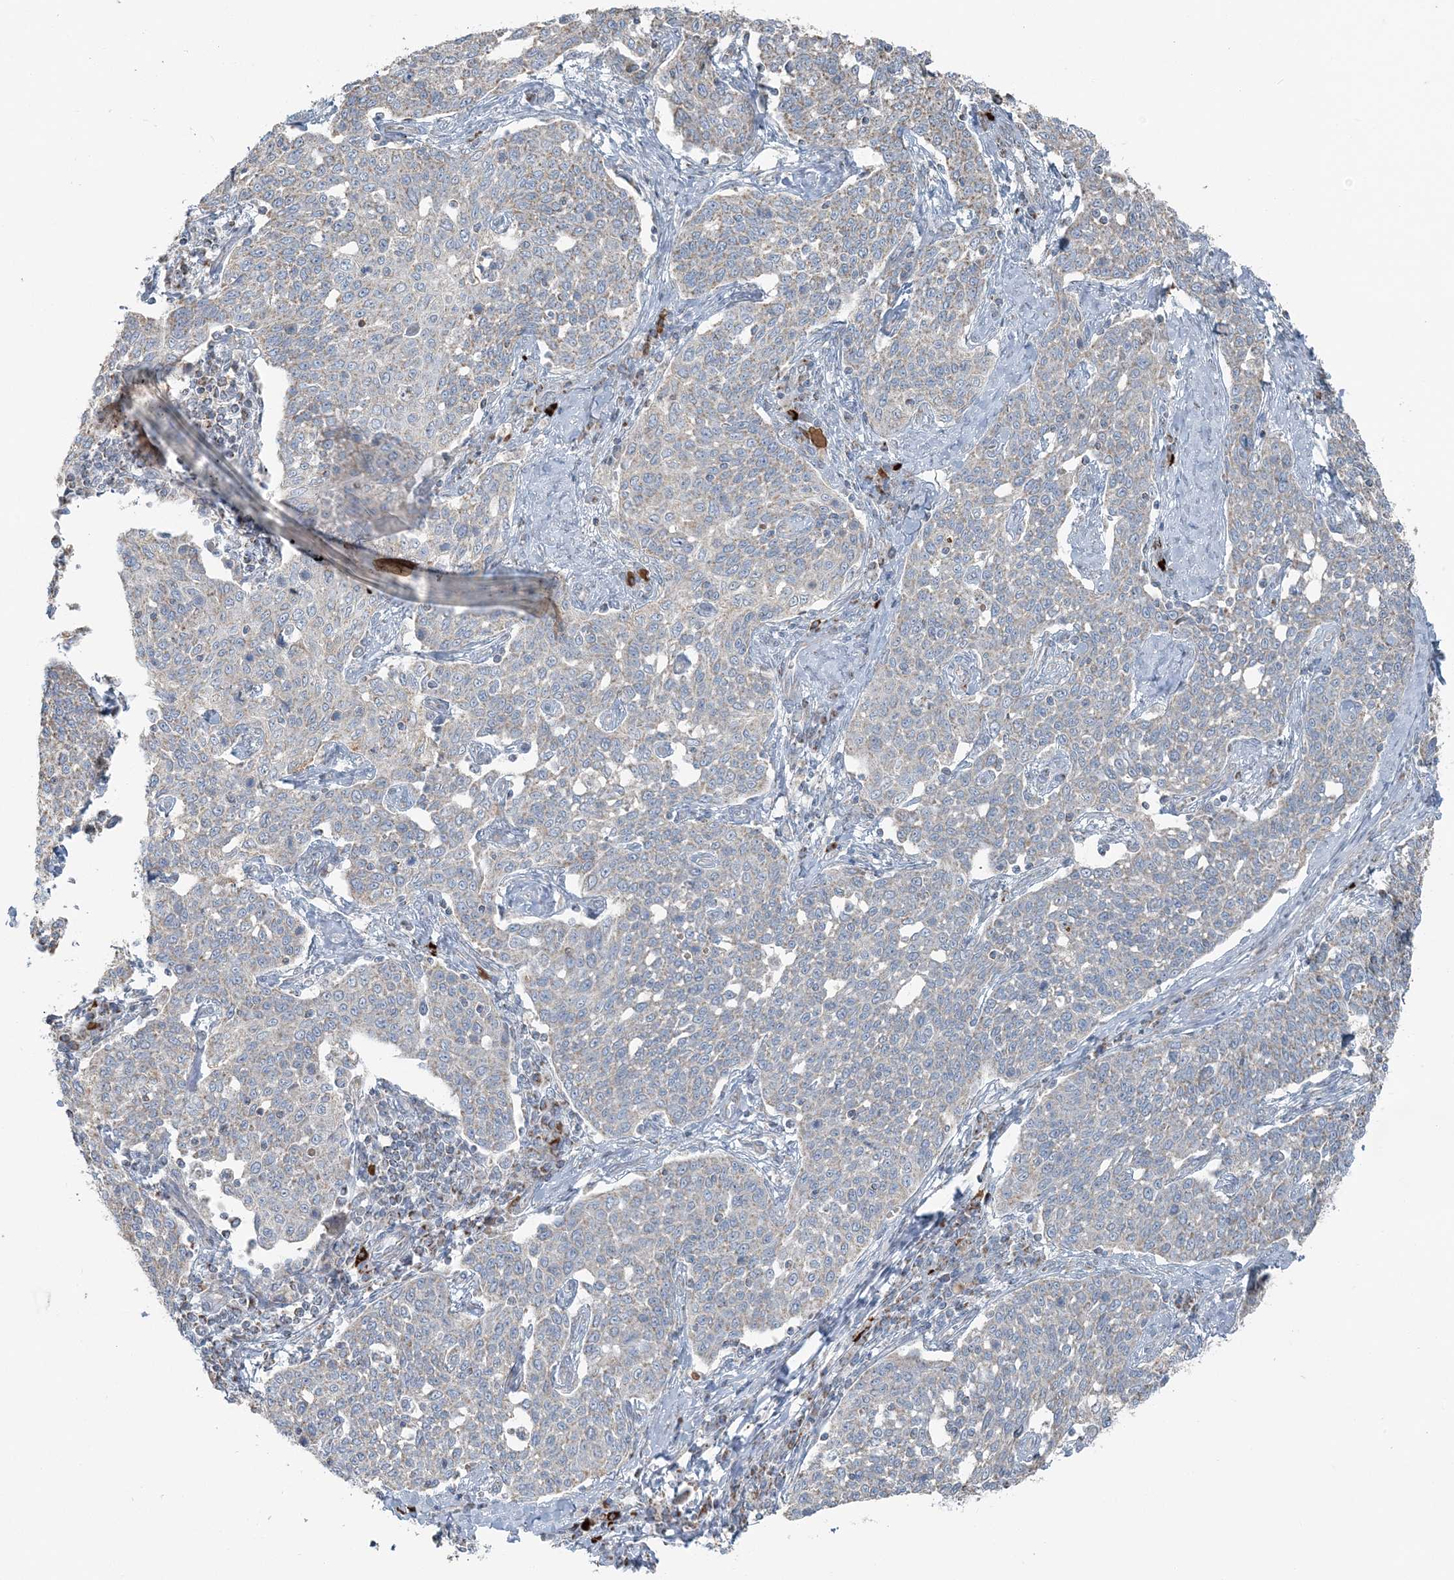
{"staining": {"intensity": "negative", "quantity": "none", "location": "none"}, "tissue": "cervical cancer", "cell_type": "Tumor cells", "image_type": "cancer", "snomed": [{"axis": "morphology", "description": "Squamous cell carcinoma, NOS"}, {"axis": "topography", "description": "Cervix"}], "caption": "Immunohistochemistry (IHC) photomicrograph of neoplastic tissue: human cervical squamous cell carcinoma stained with DAB (3,3'-diaminobenzidine) demonstrates no significant protein positivity in tumor cells.", "gene": "SLC22A16", "patient": {"sex": "female", "age": 34}}